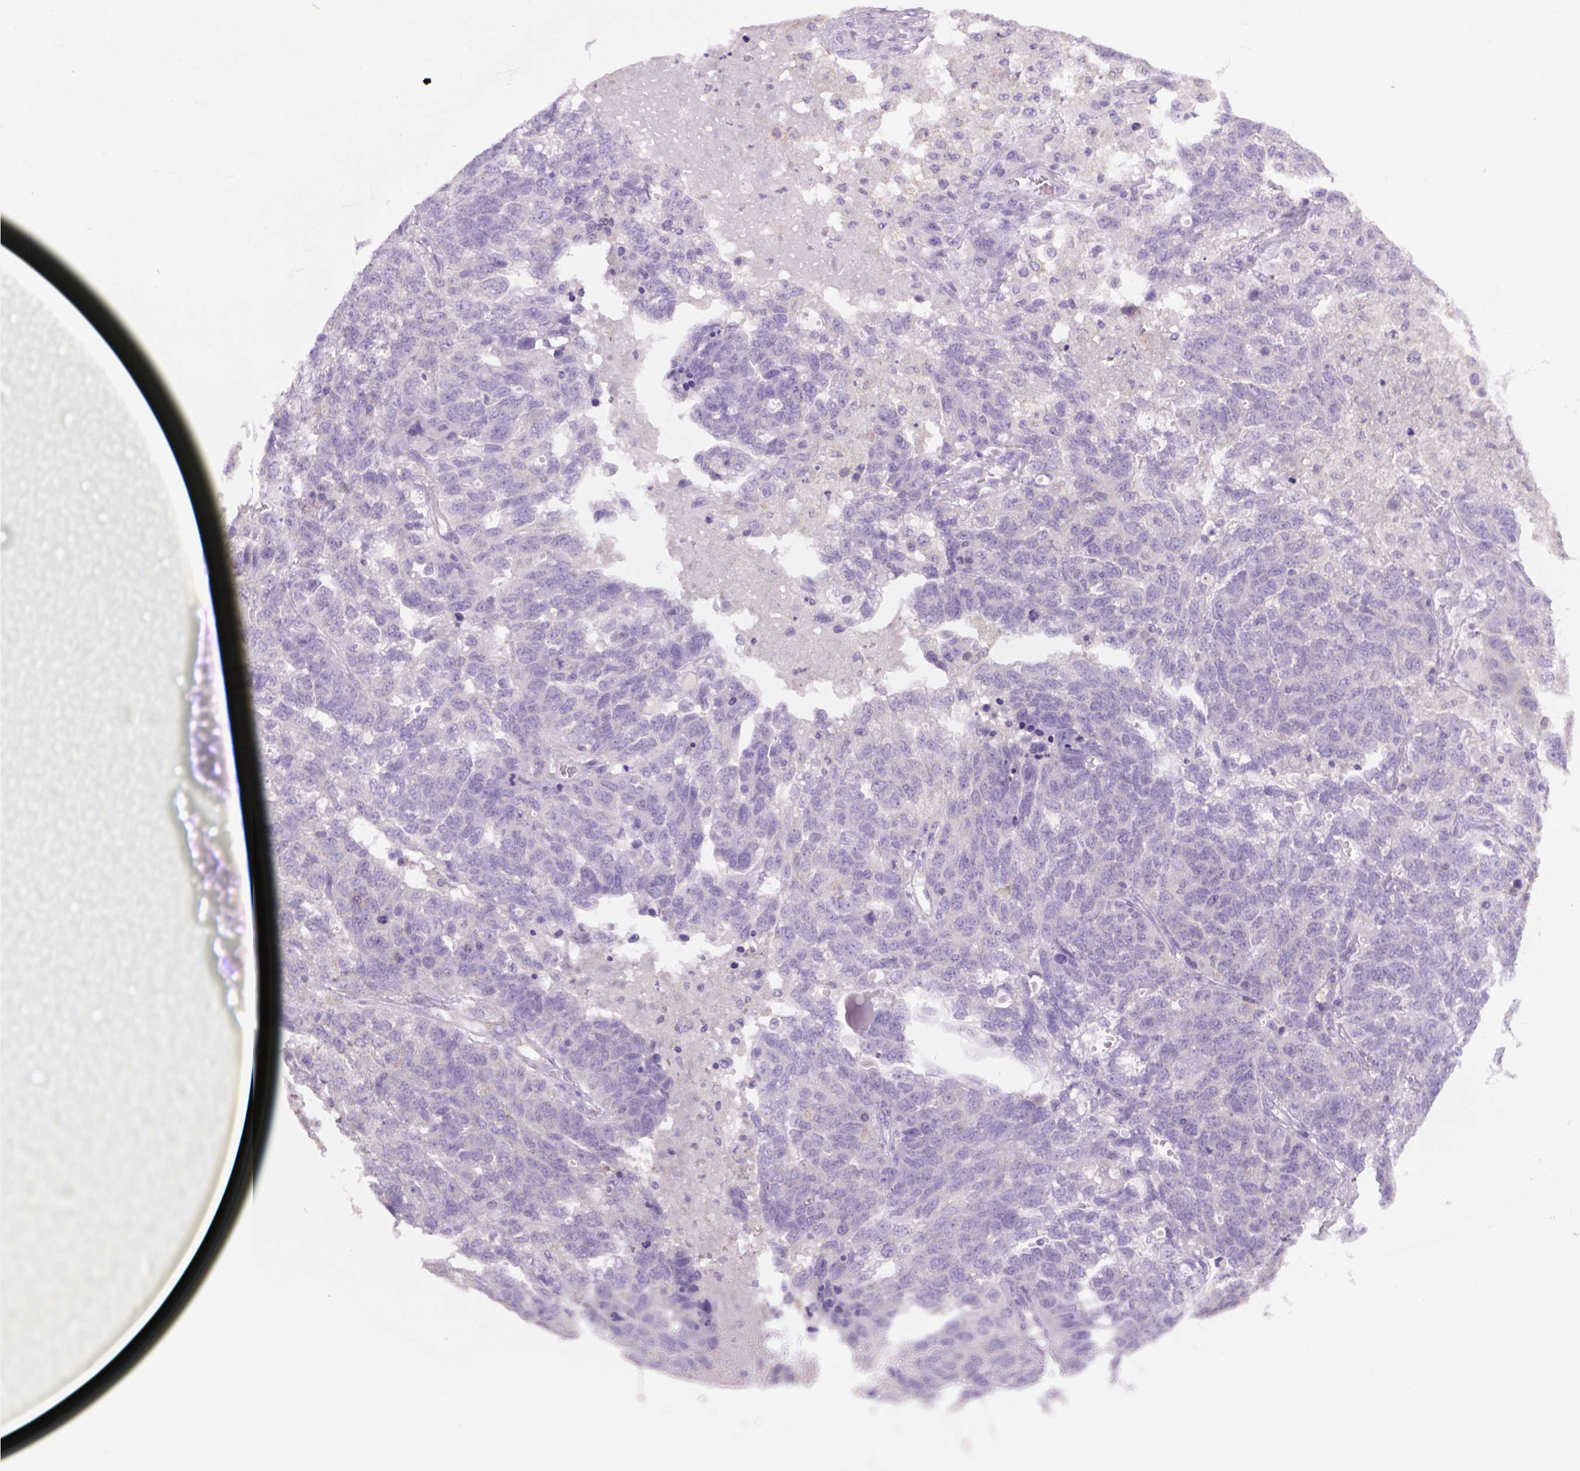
{"staining": {"intensity": "weak", "quantity": "<25%", "location": "cytoplasmic/membranous"}, "tissue": "ovarian cancer", "cell_type": "Tumor cells", "image_type": "cancer", "snomed": [{"axis": "morphology", "description": "Cystadenocarcinoma, serous, NOS"}, {"axis": "topography", "description": "Ovary"}], "caption": "Immunohistochemistry image of neoplastic tissue: human ovarian serous cystadenocarcinoma stained with DAB demonstrates no significant protein staining in tumor cells. (IHC, brightfield microscopy, high magnification).", "gene": "NAALAD2", "patient": {"sex": "female", "age": 71}}